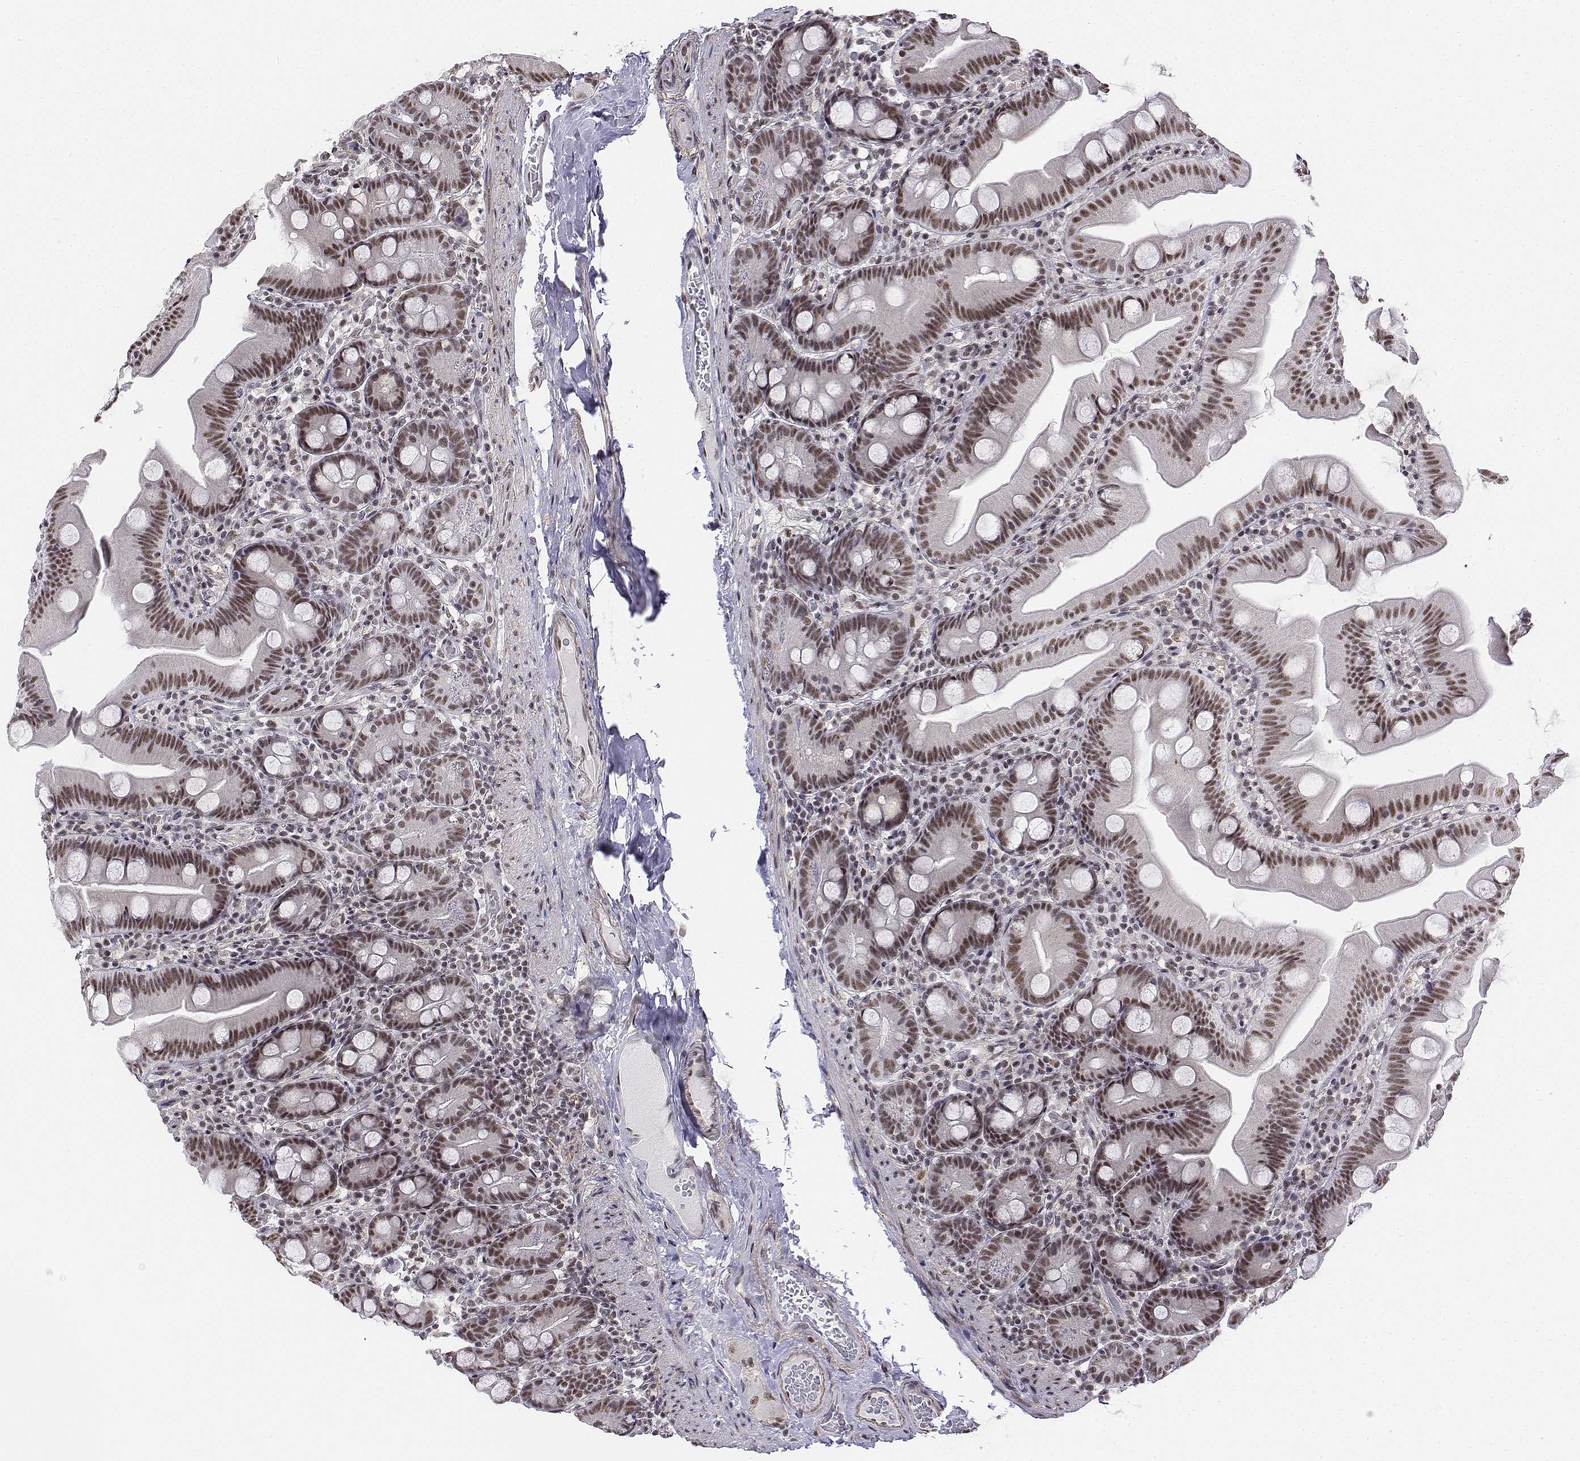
{"staining": {"intensity": "moderate", "quantity": ">75%", "location": "nuclear"}, "tissue": "small intestine", "cell_type": "Glandular cells", "image_type": "normal", "snomed": [{"axis": "morphology", "description": "Normal tissue, NOS"}, {"axis": "topography", "description": "Small intestine"}], "caption": "About >75% of glandular cells in normal small intestine display moderate nuclear protein staining as visualized by brown immunohistochemical staining.", "gene": "SETD1A", "patient": {"sex": "female", "age": 68}}